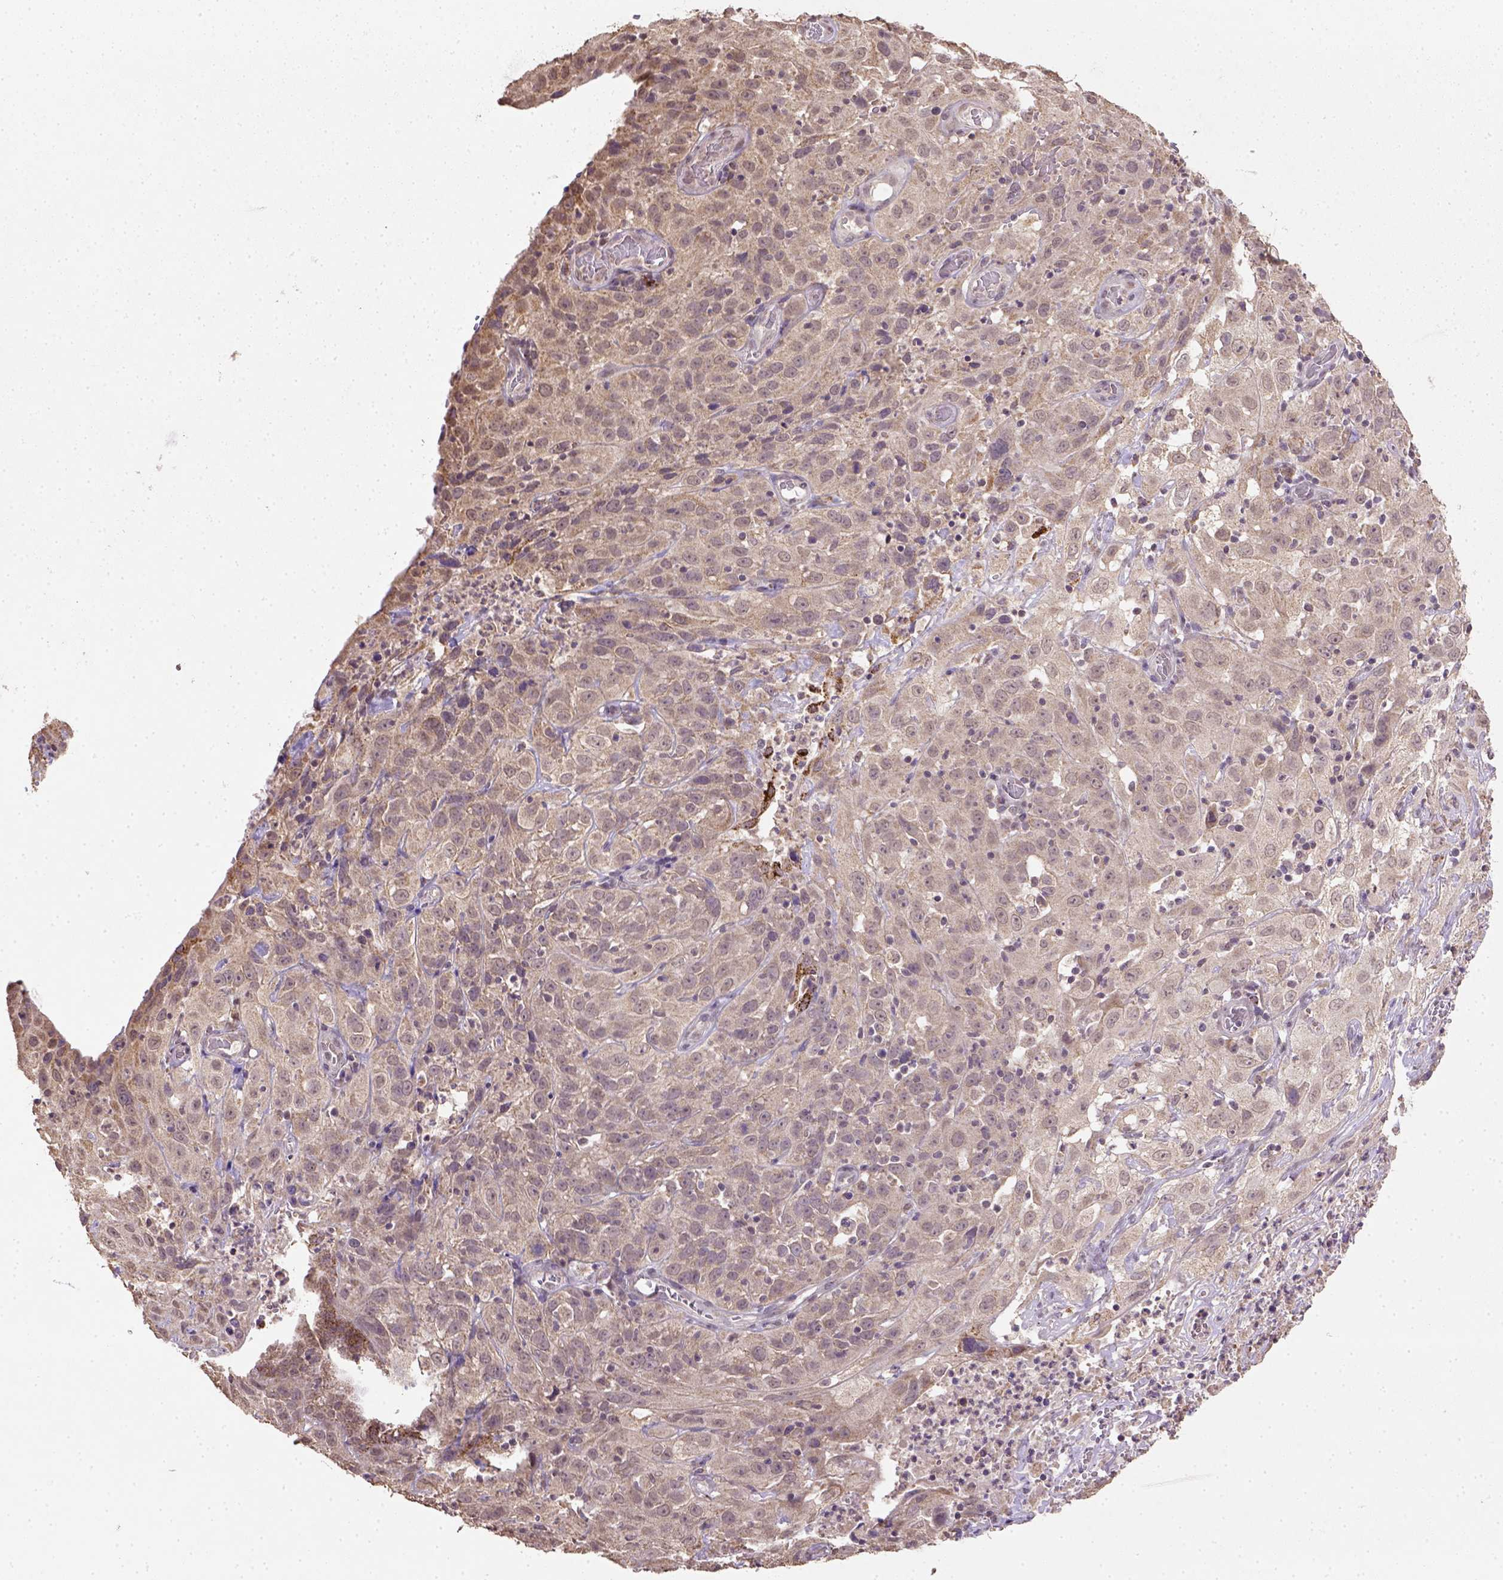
{"staining": {"intensity": "moderate", "quantity": "<25%", "location": "cytoplasmic/membranous"}, "tissue": "cervical cancer", "cell_type": "Tumor cells", "image_type": "cancer", "snomed": [{"axis": "morphology", "description": "Squamous cell carcinoma, NOS"}, {"axis": "topography", "description": "Cervix"}], "caption": "A high-resolution image shows immunohistochemistry staining of cervical squamous cell carcinoma, which demonstrates moderate cytoplasmic/membranous expression in approximately <25% of tumor cells.", "gene": "NUDT10", "patient": {"sex": "female", "age": 32}}